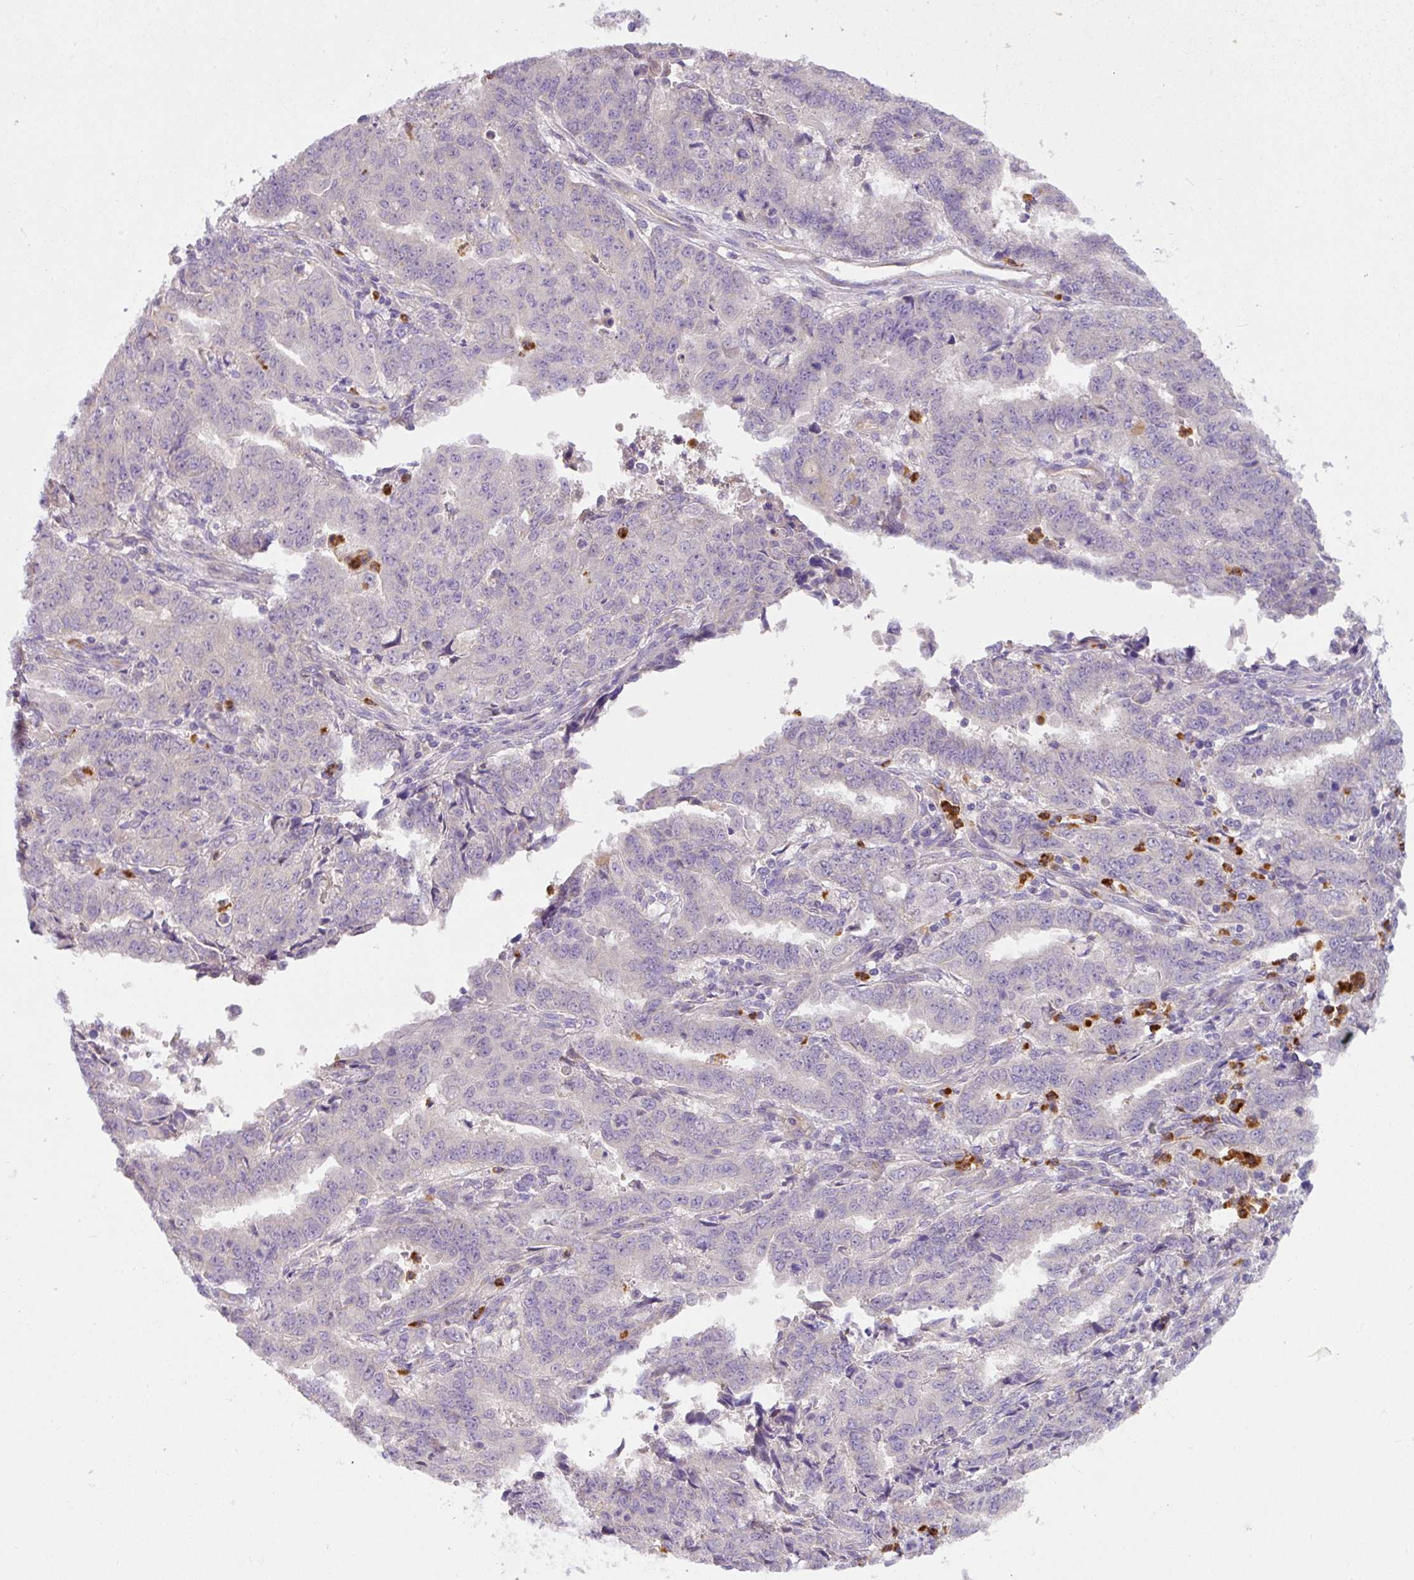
{"staining": {"intensity": "negative", "quantity": "none", "location": "none"}, "tissue": "endometrial cancer", "cell_type": "Tumor cells", "image_type": "cancer", "snomed": [{"axis": "morphology", "description": "Adenocarcinoma, NOS"}, {"axis": "topography", "description": "Endometrium"}], "caption": "The photomicrograph shows no significant staining in tumor cells of endometrial cancer.", "gene": "CRISP3", "patient": {"sex": "female", "age": 50}}